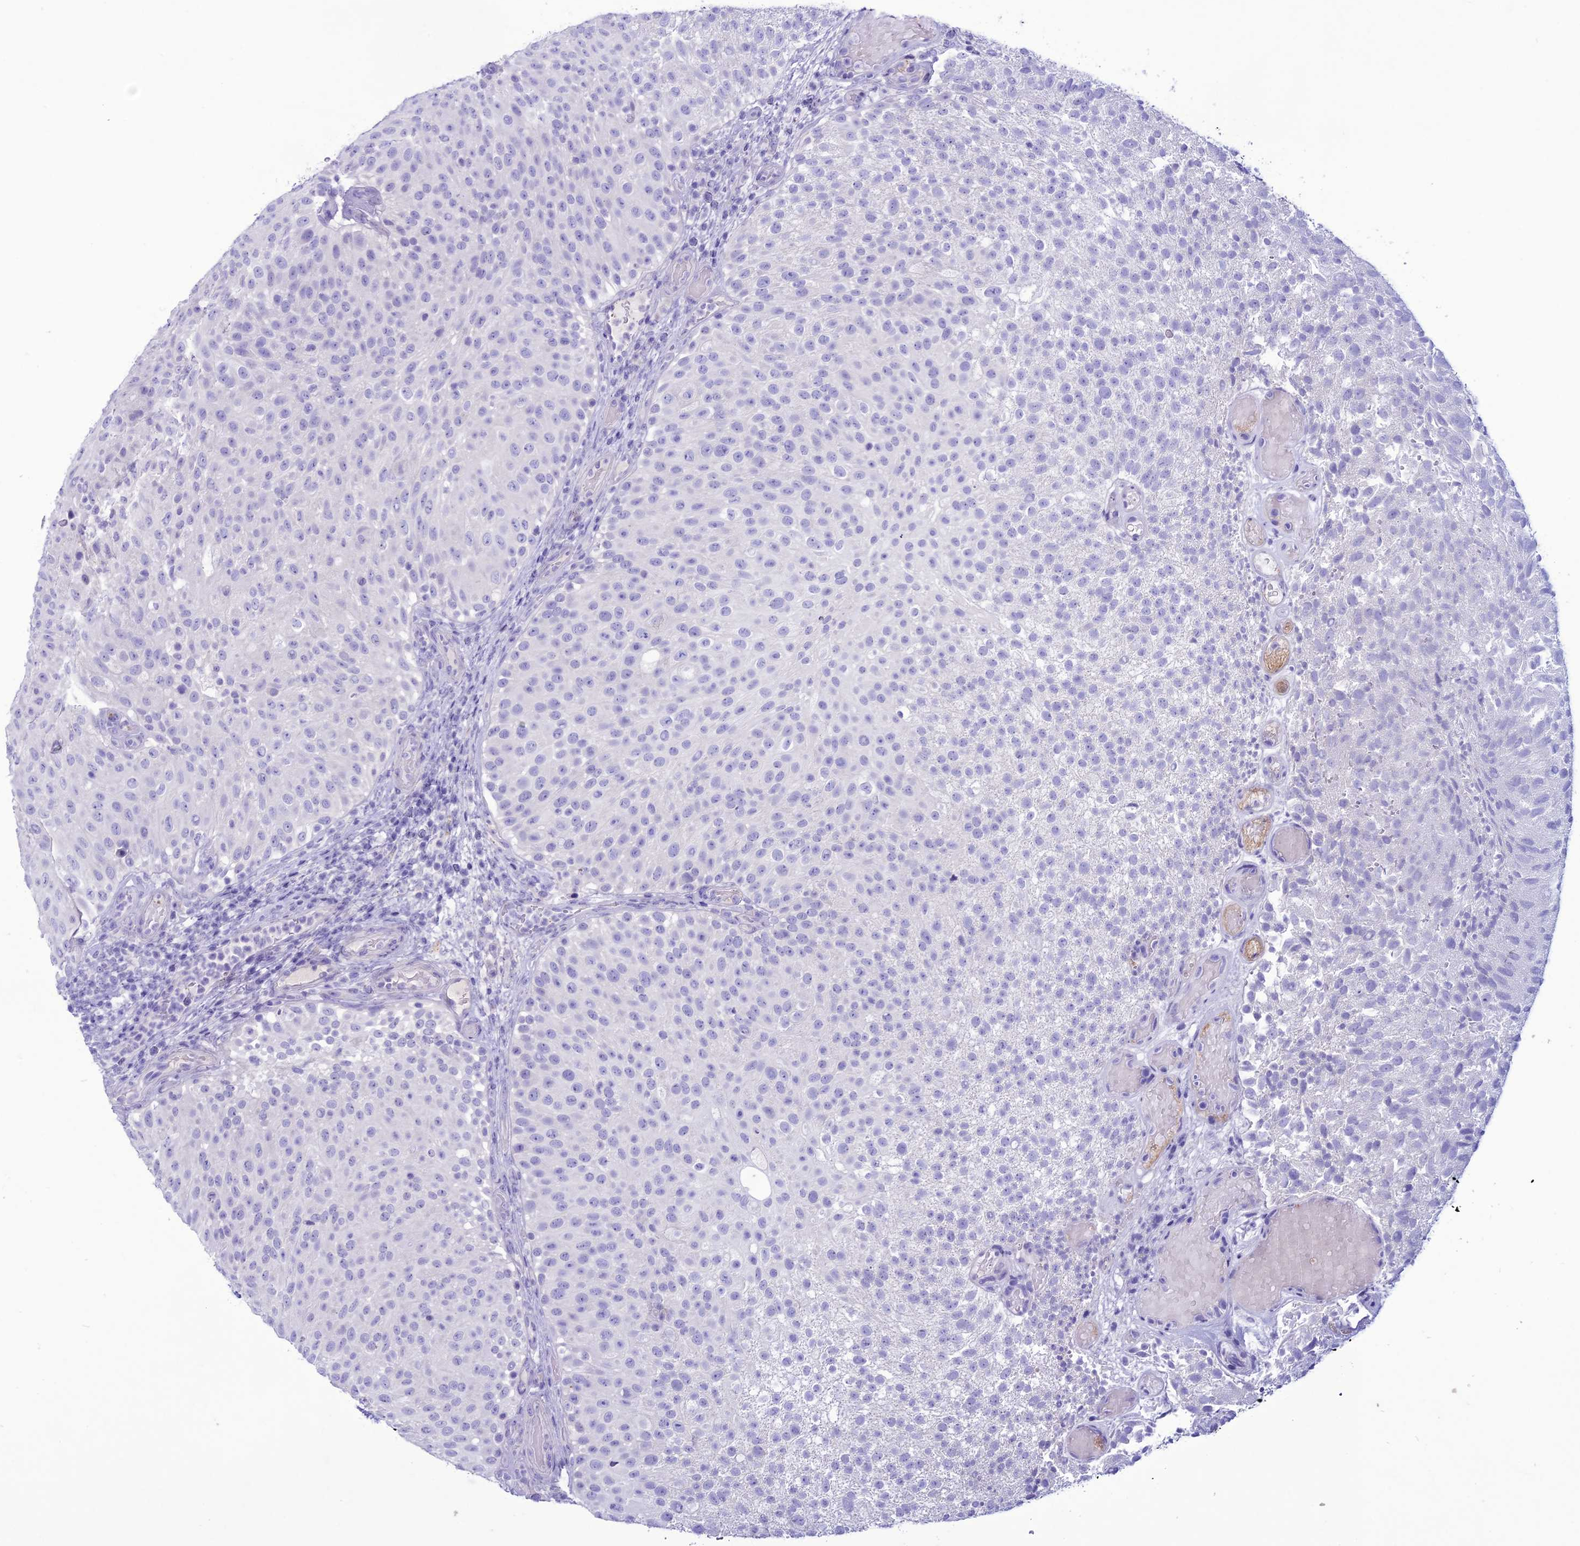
{"staining": {"intensity": "negative", "quantity": "none", "location": "none"}, "tissue": "urothelial cancer", "cell_type": "Tumor cells", "image_type": "cancer", "snomed": [{"axis": "morphology", "description": "Urothelial carcinoma, Low grade"}, {"axis": "topography", "description": "Urinary bladder"}], "caption": "This is an immunohistochemistry (IHC) histopathology image of low-grade urothelial carcinoma. There is no expression in tumor cells.", "gene": "CLEC2L", "patient": {"sex": "male", "age": 78}}